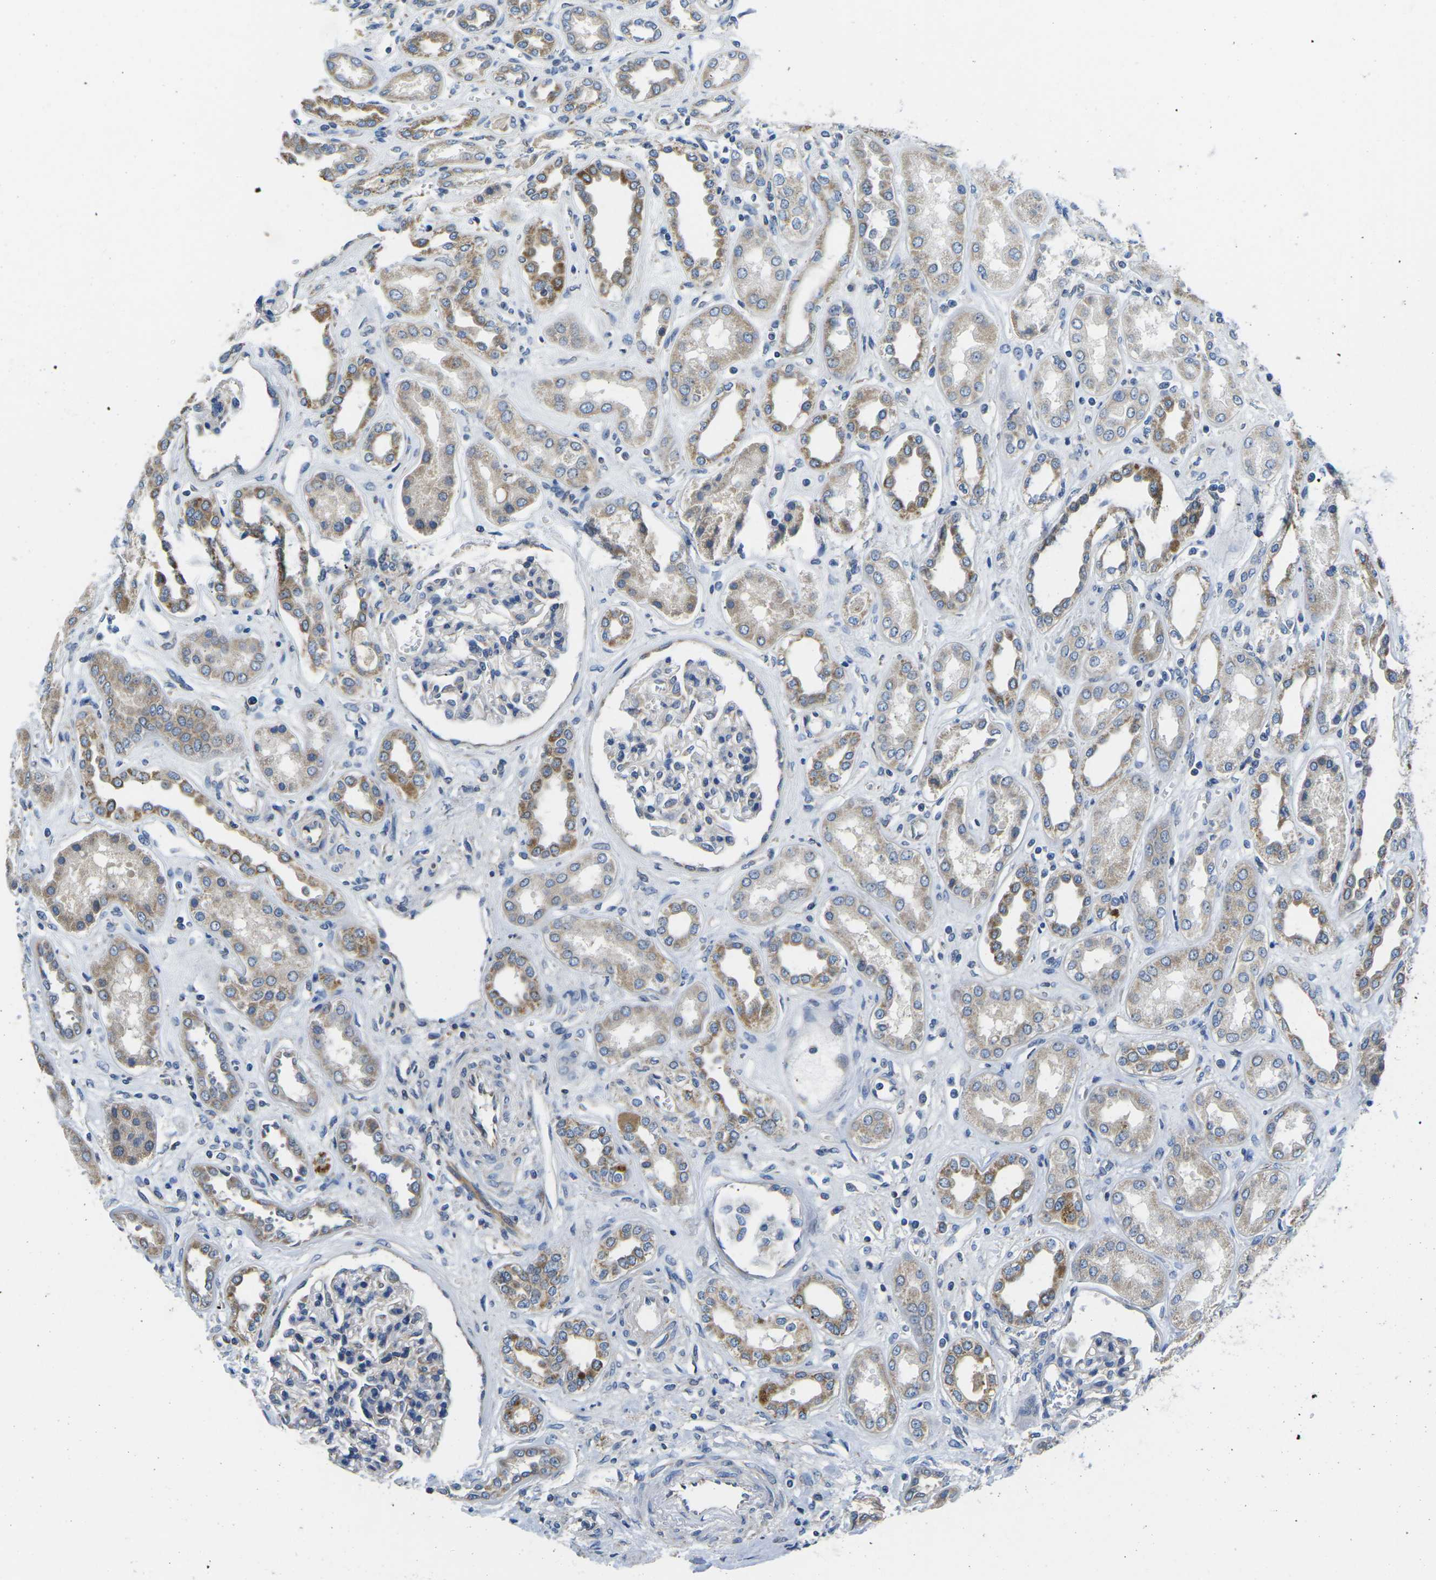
{"staining": {"intensity": "moderate", "quantity": "<25%", "location": "cytoplasmic/membranous"}, "tissue": "kidney", "cell_type": "Cells in glomeruli", "image_type": "normal", "snomed": [{"axis": "morphology", "description": "Normal tissue, NOS"}, {"axis": "topography", "description": "Kidney"}], "caption": "Immunohistochemistry (IHC) photomicrograph of normal human kidney stained for a protein (brown), which demonstrates low levels of moderate cytoplasmic/membranous expression in about <25% of cells in glomeruli.", "gene": "TMEFF2", "patient": {"sex": "male", "age": 59}}